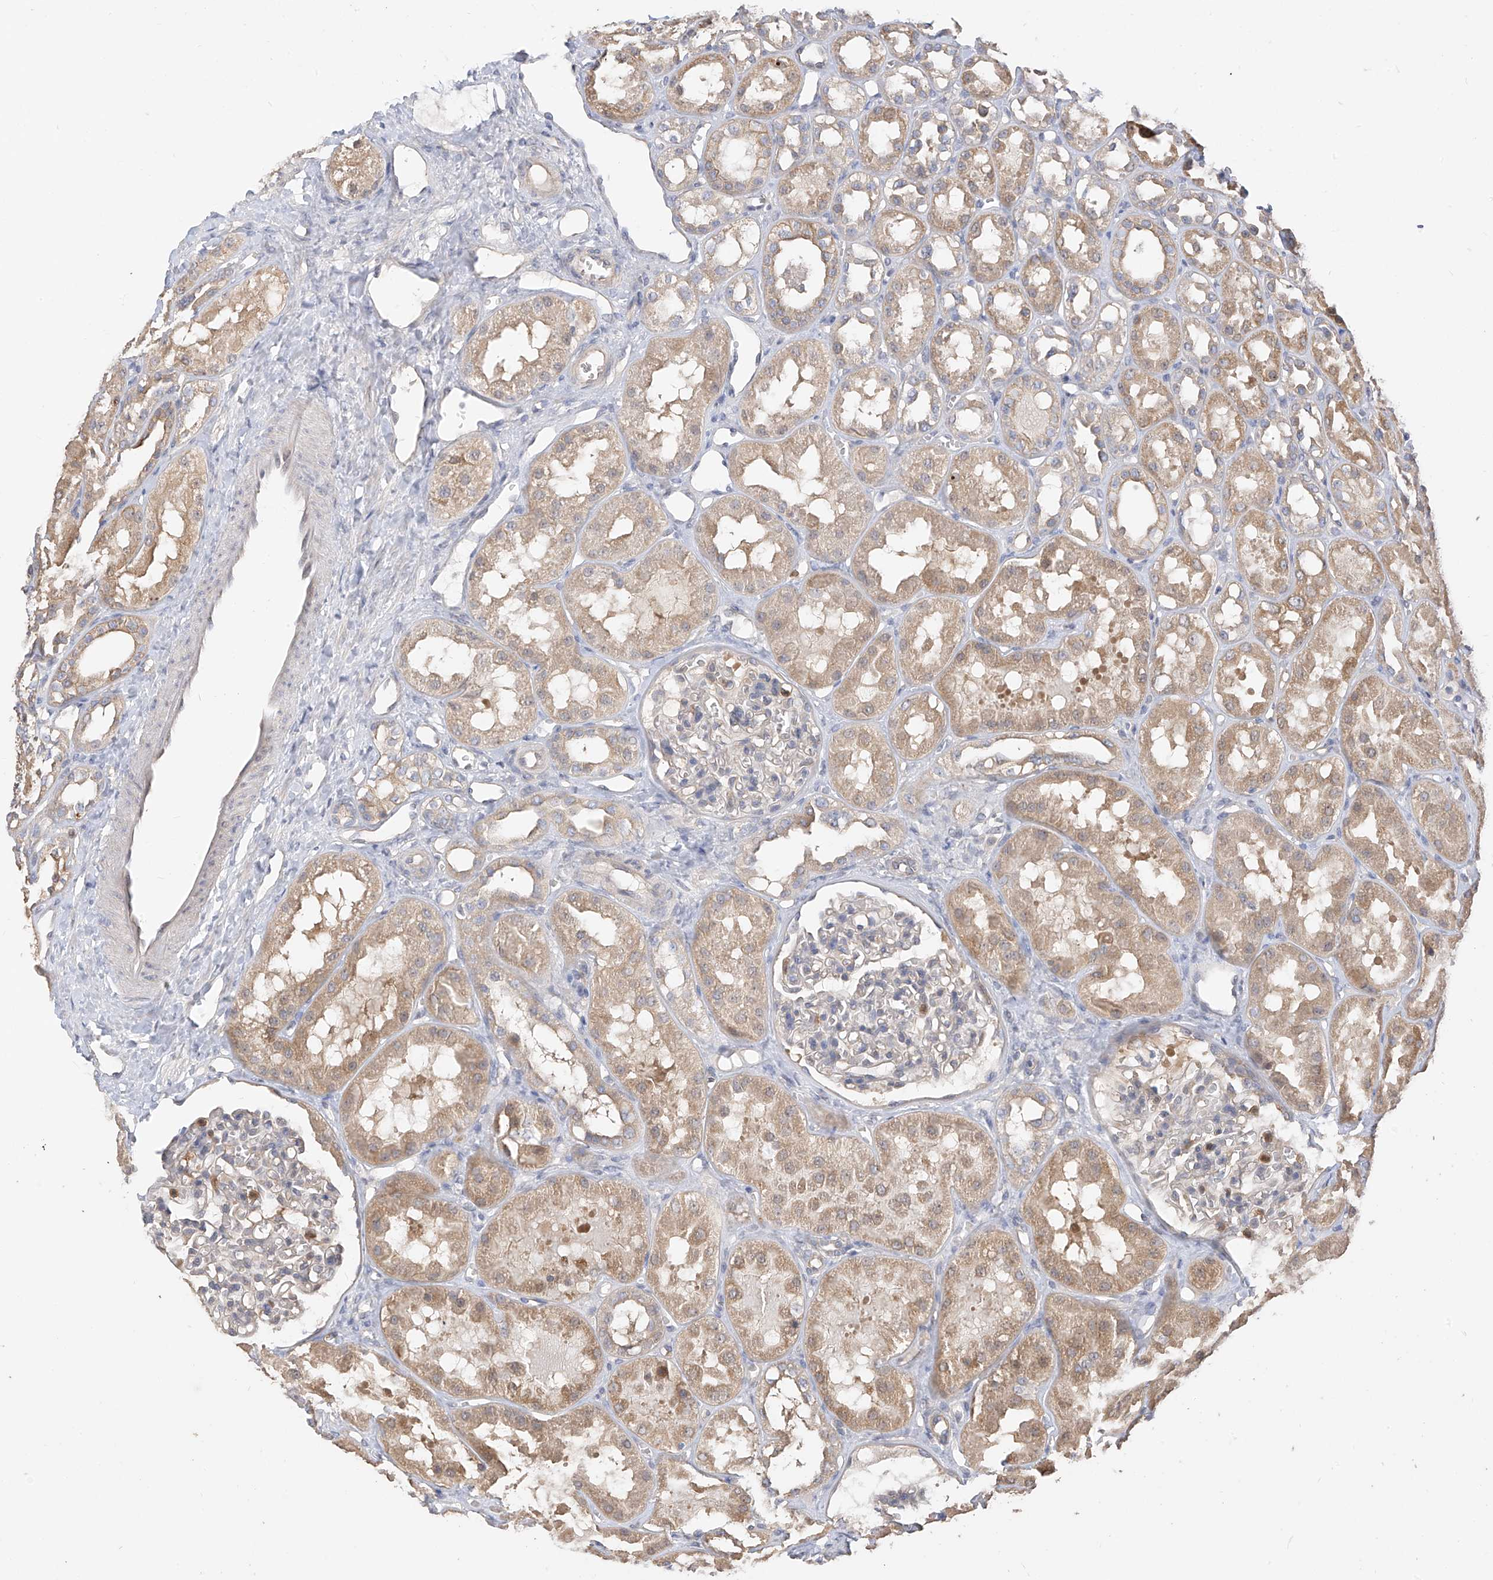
{"staining": {"intensity": "moderate", "quantity": "<25%", "location": "cytoplasmic/membranous"}, "tissue": "kidney", "cell_type": "Cells in glomeruli", "image_type": "normal", "snomed": [{"axis": "morphology", "description": "Normal tissue, NOS"}, {"axis": "topography", "description": "Kidney"}], "caption": "Kidney stained with DAB (3,3'-diaminobenzidine) immunohistochemistry demonstrates low levels of moderate cytoplasmic/membranous staining in approximately <25% of cells in glomeruli.", "gene": "OFD1", "patient": {"sex": "male", "age": 16}}